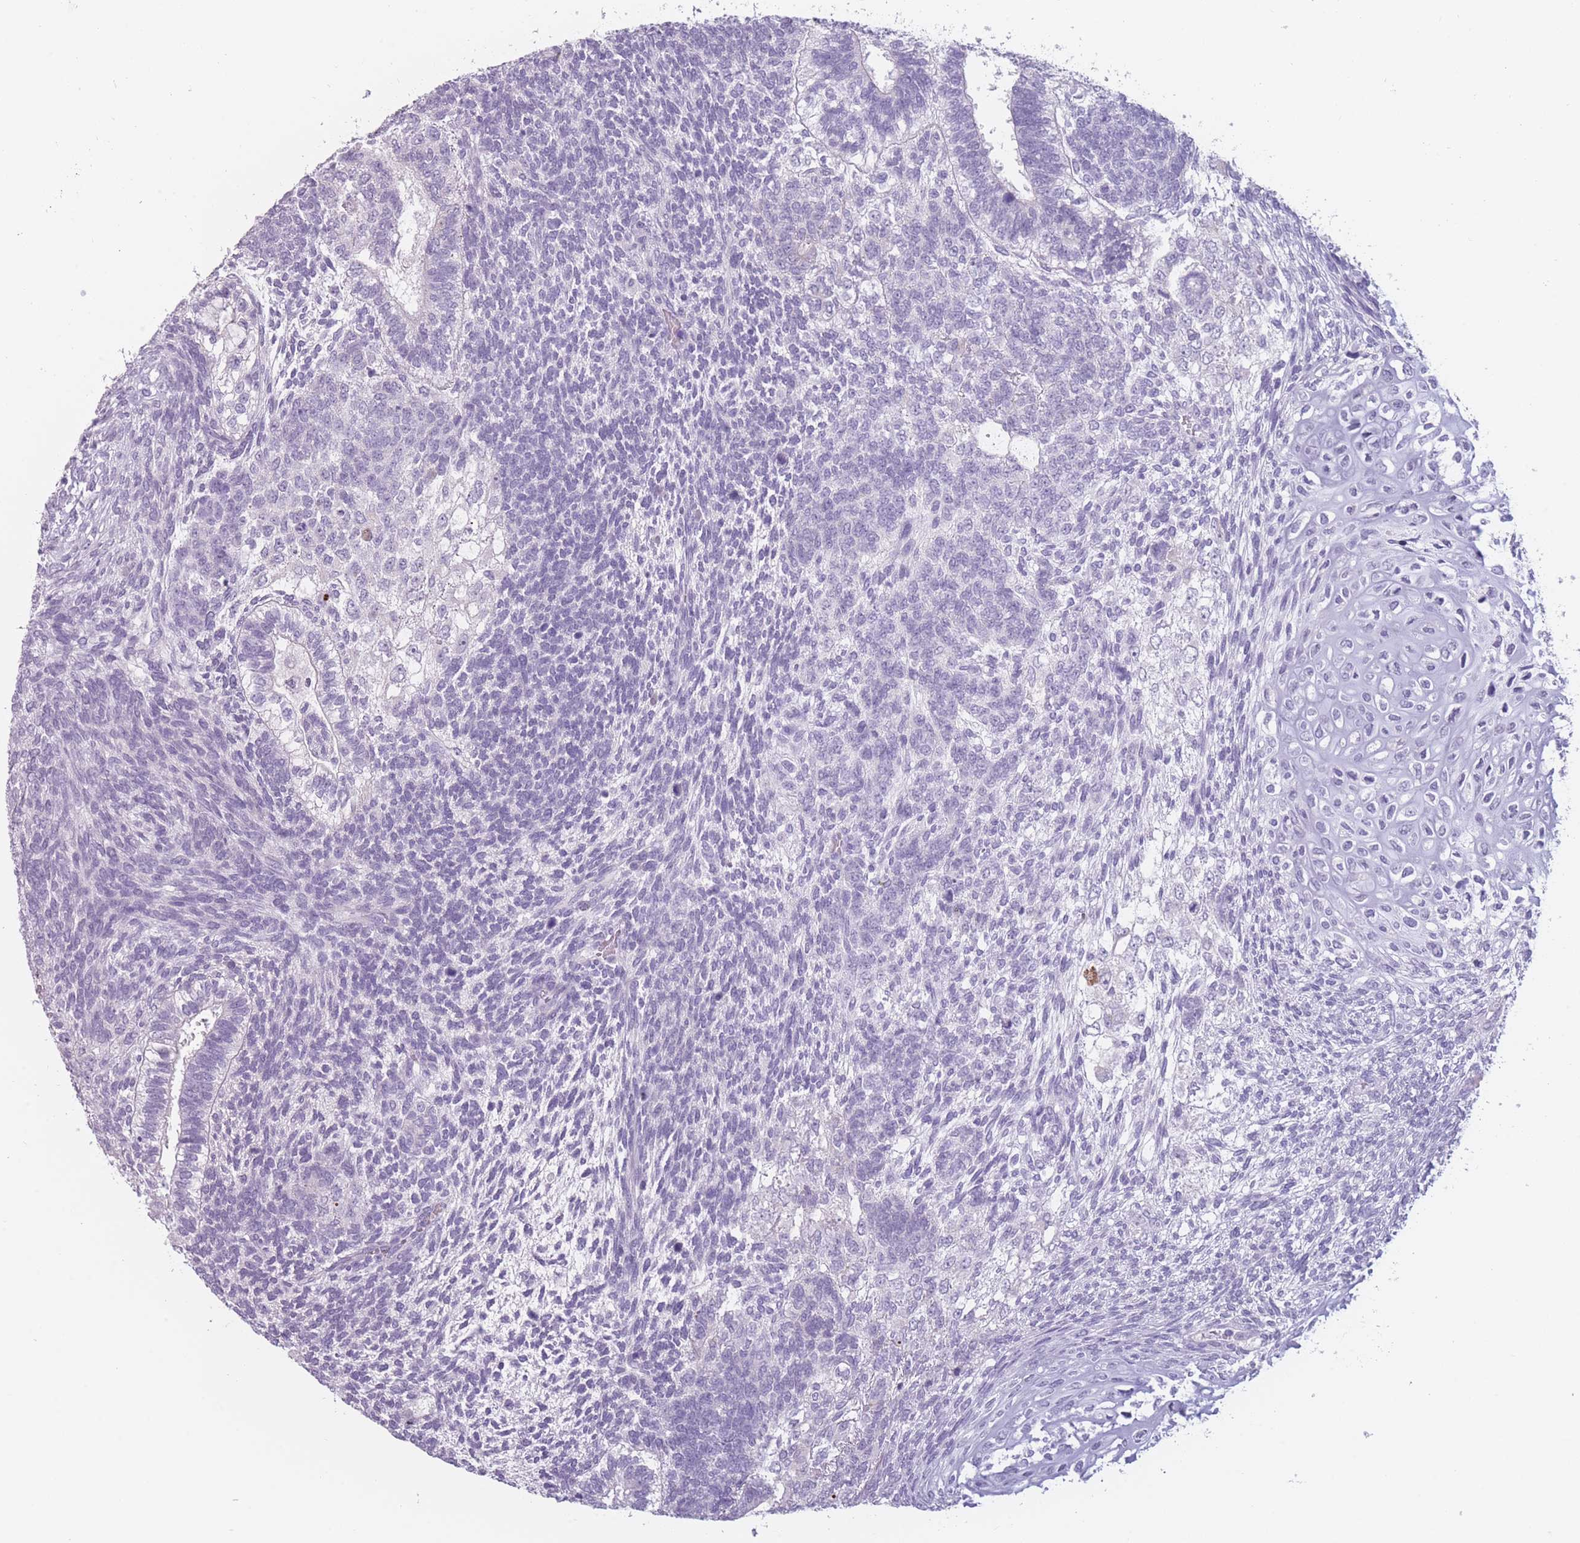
{"staining": {"intensity": "negative", "quantity": "none", "location": "none"}, "tissue": "testis cancer", "cell_type": "Tumor cells", "image_type": "cancer", "snomed": [{"axis": "morphology", "description": "Carcinoma, Embryonal, NOS"}, {"axis": "topography", "description": "Testis"}], "caption": "A high-resolution image shows immunohistochemistry (IHC) staining of testis cancer, which reveals no significant positivity in tumor cells.", "gene": "PPFIA3", "patient": {"sex": "male", "age": 23}}